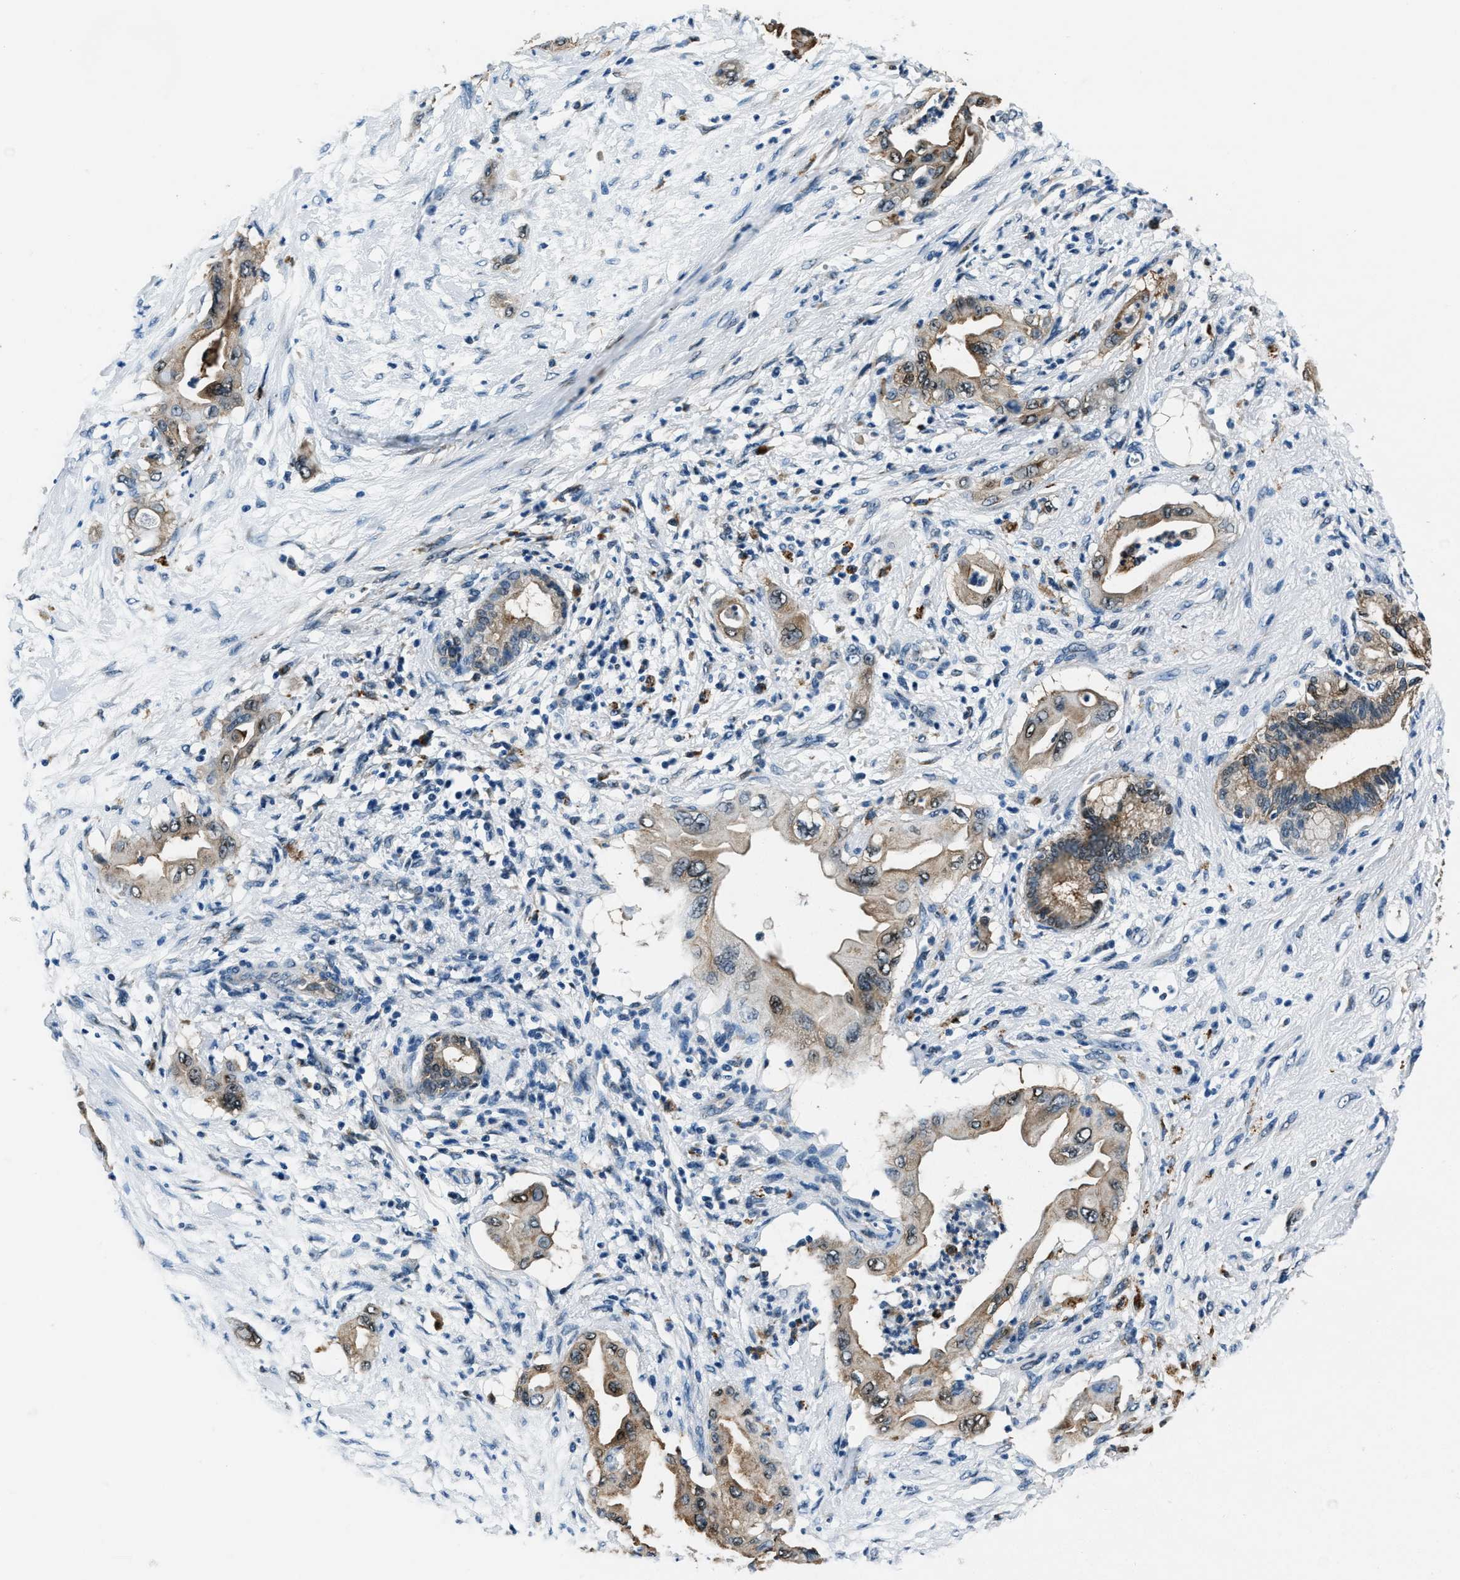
{"staining": {"intensity": "moderate", "quantity": ">75%", "location": "cytoplasmic/membranous"}, "tissue": "pancreatic cancer", "cell_type": "Tumor cells", "image_type": "cancer", "snomed": [{"axis": "morphology", "description": "Adenocarcinoma, NOS"}, {"axis": "topography", "description": "Pancreas"}], "caption": "The histopathology image shows a brown stain indicating the presence of a protein in the cytoplasmic/membranous of tumor cells in pancreatic cancer.", "gene": "PTPDC1", "patient": {"sex": "male", "age": 59}}